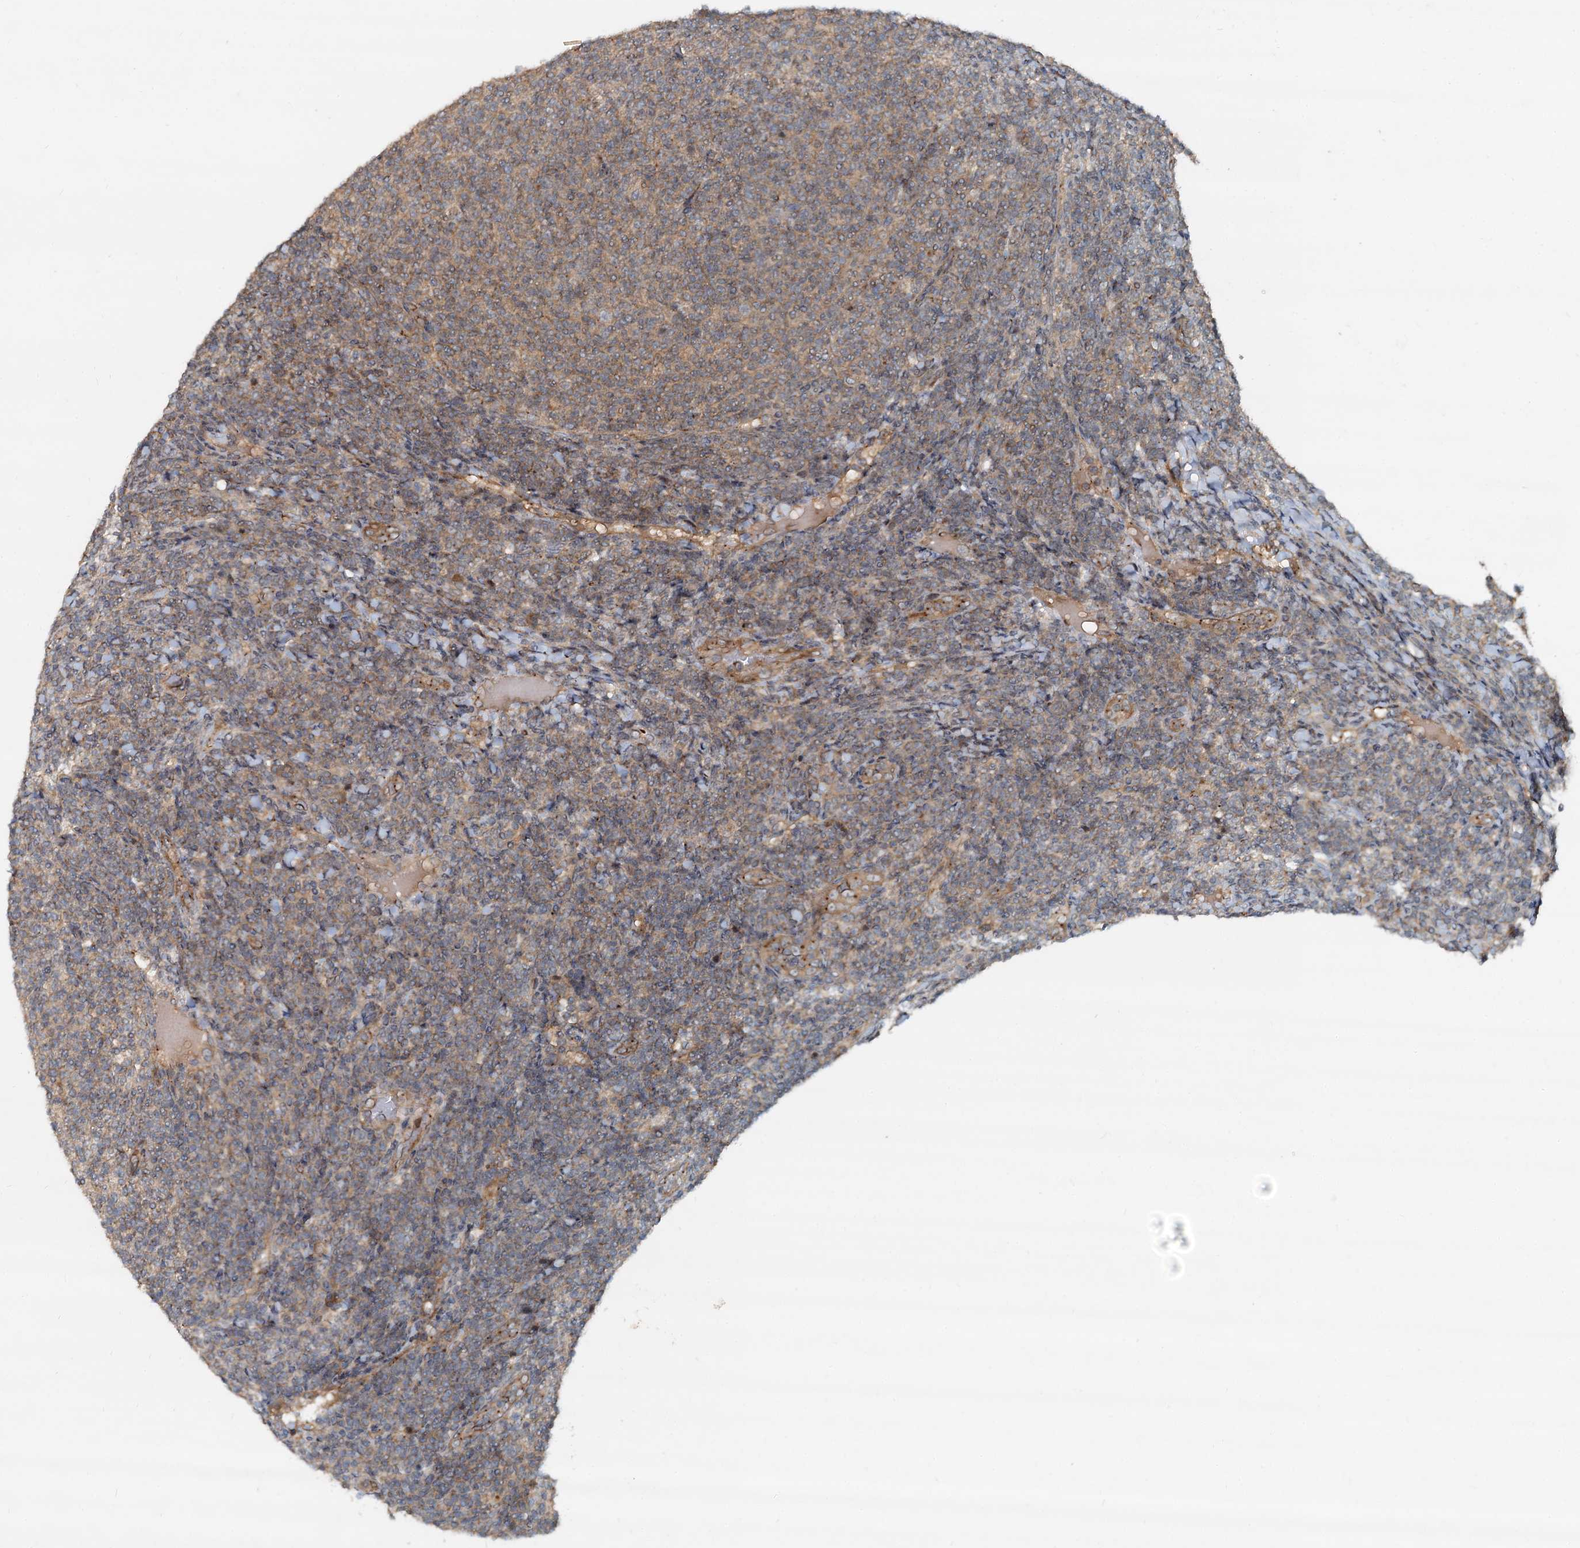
{"staining": {"intensity": "weak", "quantity": ">75%", "location": "cytoplasmic/membranous"}, "tissue": "lymphoma", "cell_type": "Tumor cells", "image_type": "cancer", "snomed": [{"axis": "morphology", "description": "Malignant lymphoma, non-Hodgkin's type, Low grade"}, {"axis": "topography", "description": "Lymph node"}], "caption": "Protein staining by IHC shows weak cytoplasmic/membranous expression in about >75% of tumor cells in lymphoma.", "gene": "CEP68", "patient": {"sex": "male", "age": 66}}